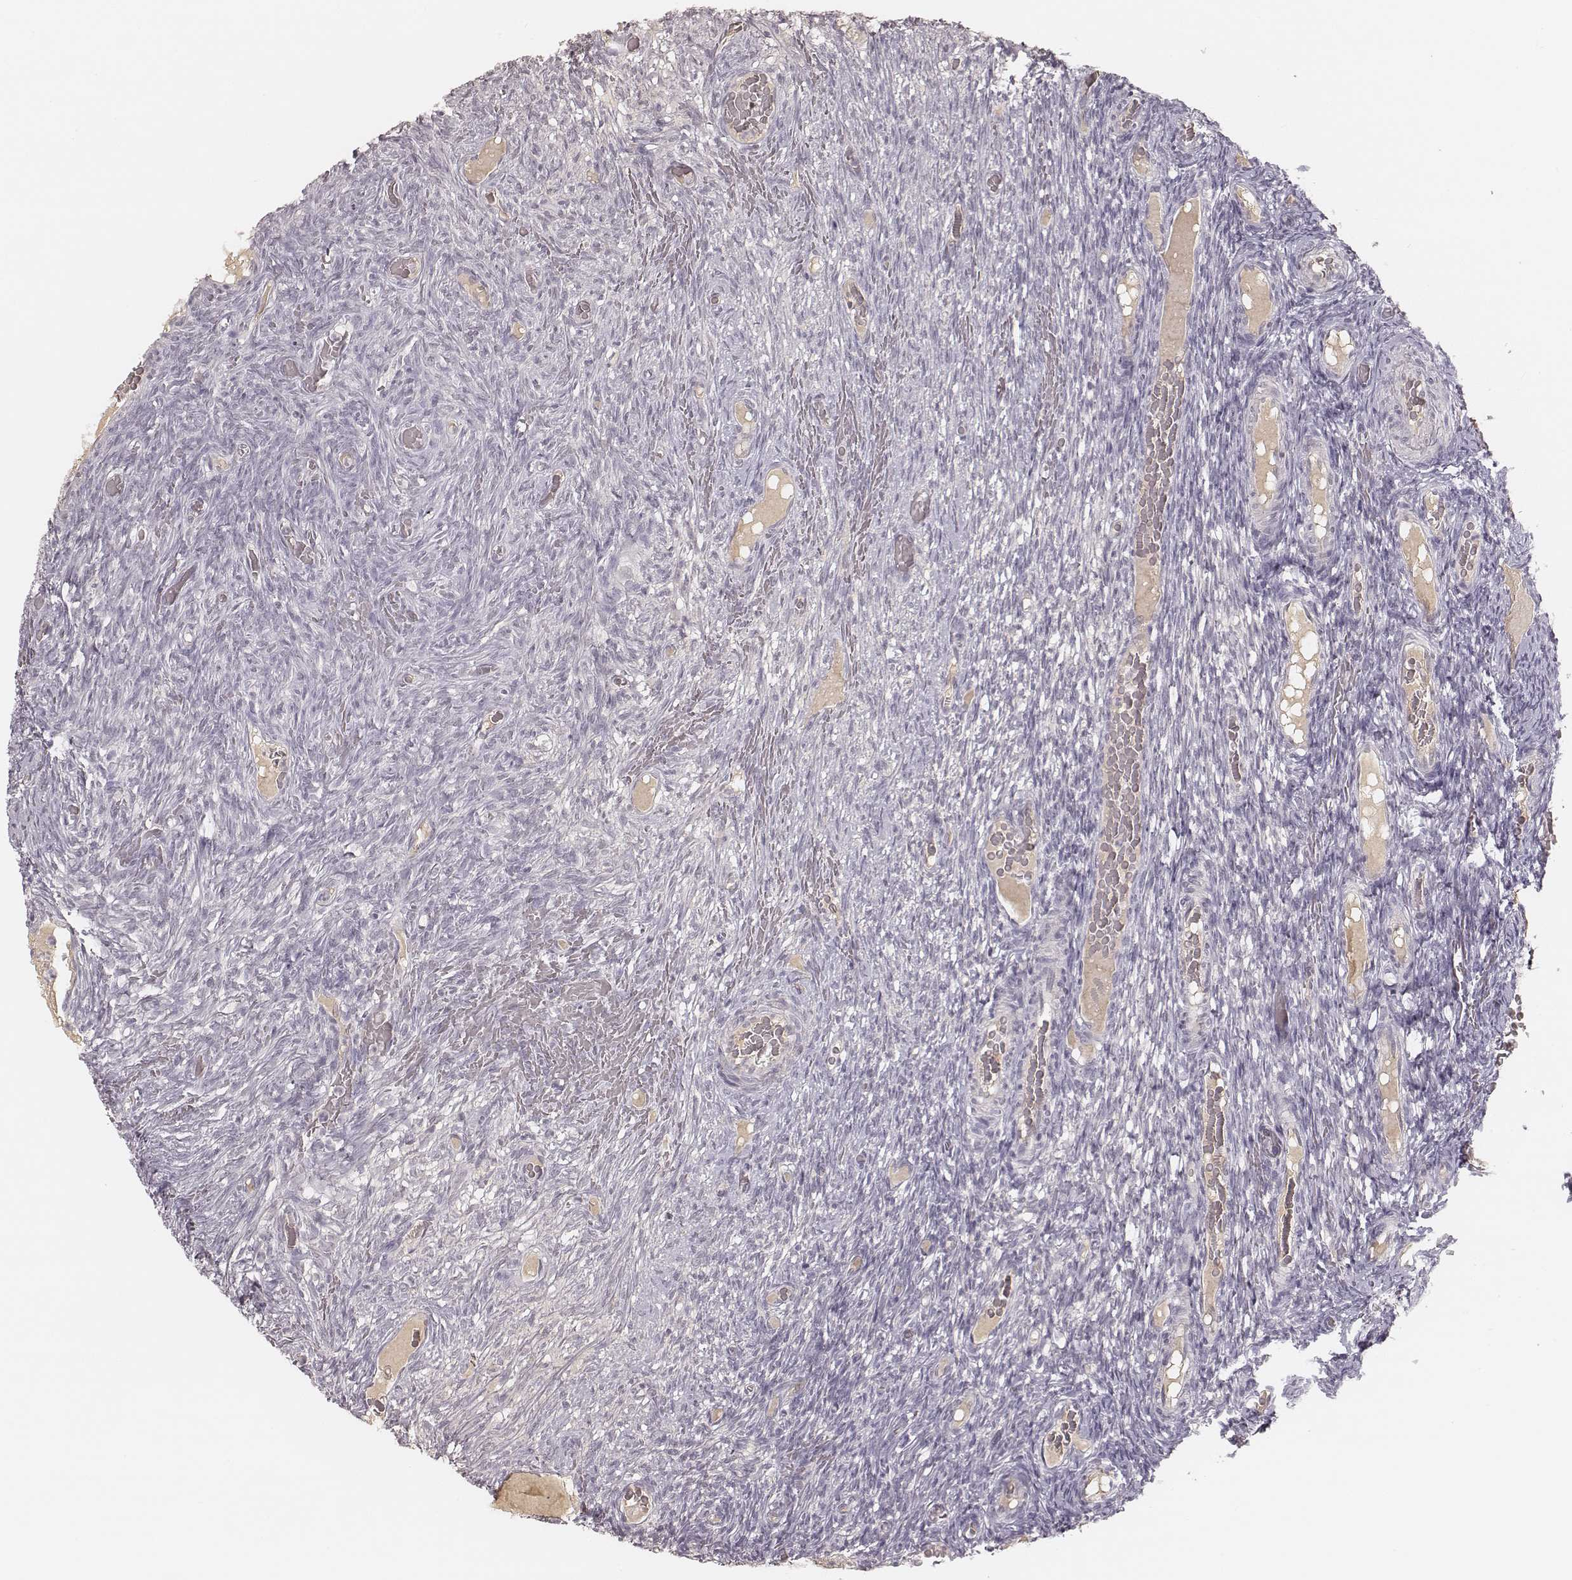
{"staining": {"intensity": "negative", "quantity": "none", "location": "none"}, "tissue": "ovary", "cell_type": "Follicle cells", "image_type": "normal", "snomed": [{"axis": "morphology", "description": "Normal tissue, NOS"}, {"axis": "topography", "description": "Ovary"}], "caption": "This image is of normal ovary stained with immunohistochemistry (IHC) to label a protein in brown with the nuclei are counter-stained blue. There is no staining in follicle cells. The staining is performed using DAB brown chromogen with nuclei counter-stained in using hematoxylin.", "gene": "MSX1", "patient": {"sex": "female", "age": 34}}